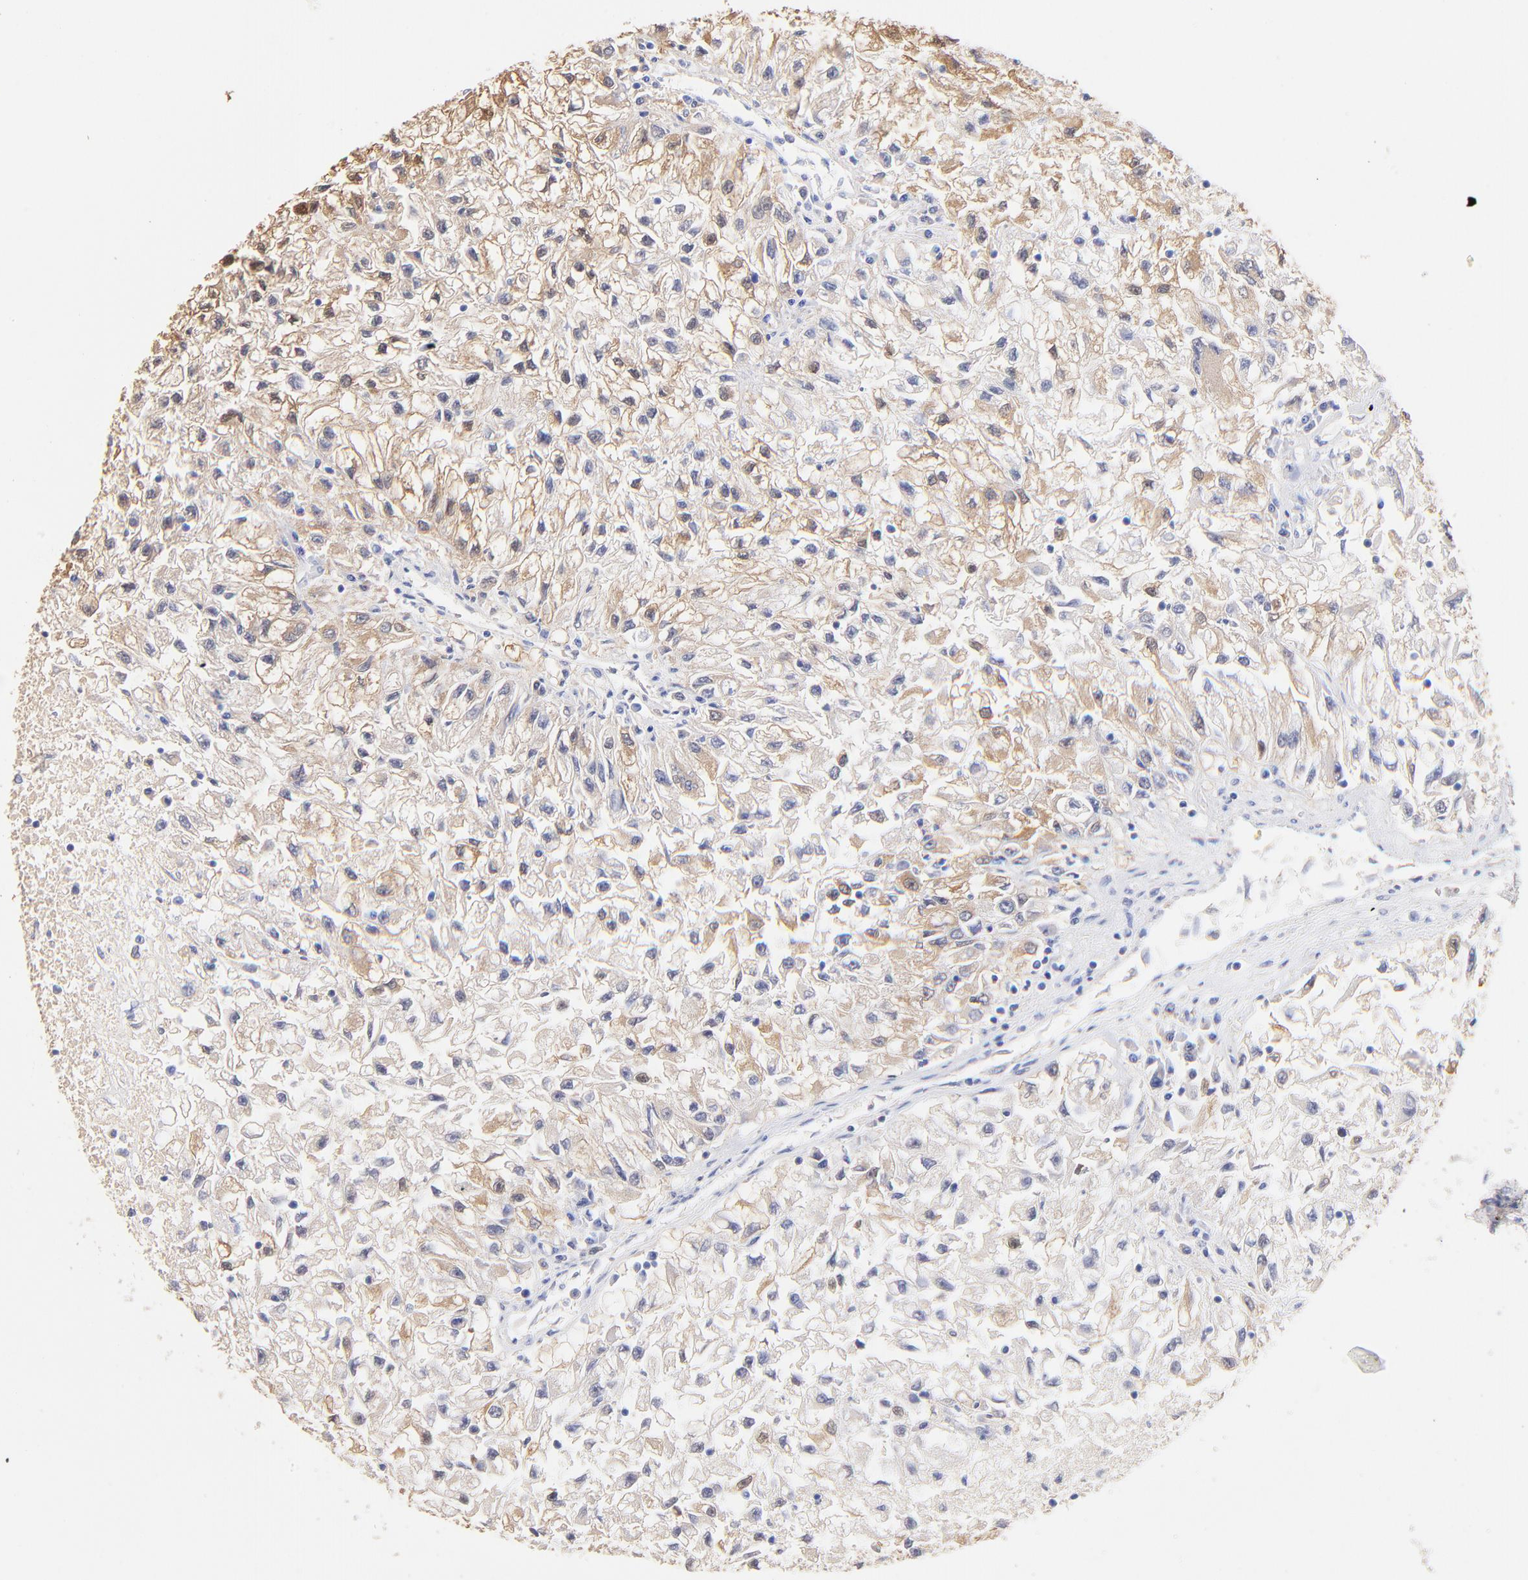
{"staining": {"intensity": "weak", "quantity": ">75%", "location": "cytoplasmic/membranous"}, "tissue": "renal cancer", "cell_type": "Tumor cells", "image_type": "cancer", "snomed": [{"axis": "morphology", "description": "Adenocarcinoma, NOS"}, {"axis": "topography", "description": "Kidney"}], "caption": "Renal cancer (adenocarcinoma) stained with a protein marker reveals weak staining in tumor cells.", "gene": "ALDH1A1", "patient": {"sex": "male", "age": 59}}